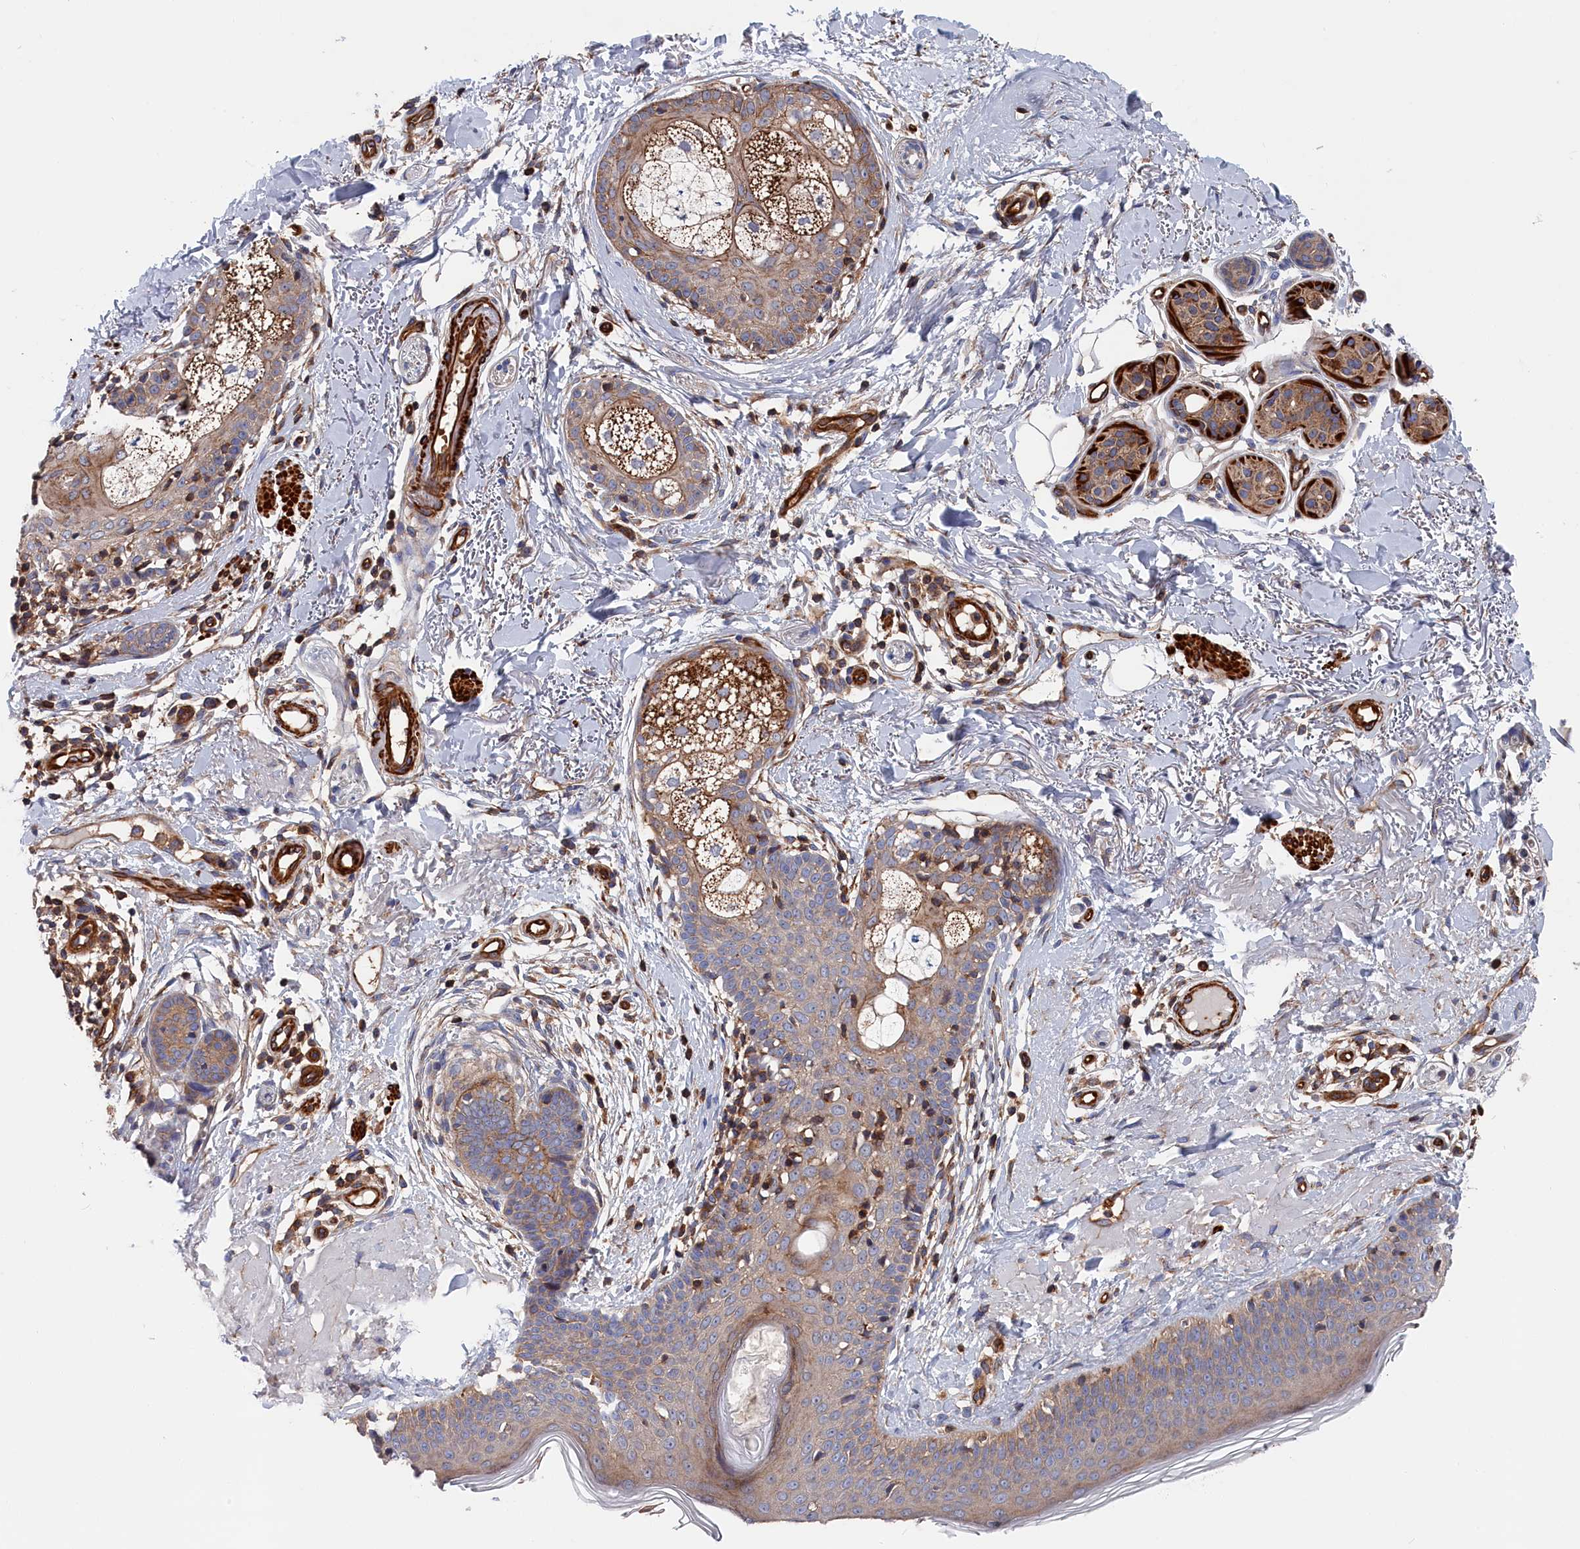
{"staining": {"intensity": "moderate", "quantity": ">75%", "location": "cytoplasmic/membranous"}, "tissue": "skin cancer", "cell_type": "Tumor cells", "image_type": "cancer", "snomed": [{"axis": "morphology", "description": "Basal cell carcinoma"}, {"axis": "topography", "description": "Skin"}], "caption": "Immunohistochemical staining of skin cancer (basal cell carcinoma) shows moderate cytoplasmic/membranous protein staining in approximately >75% of tumor cells.", "gene": "LDHD", "patient": {"sex": "female", "age": 61}}